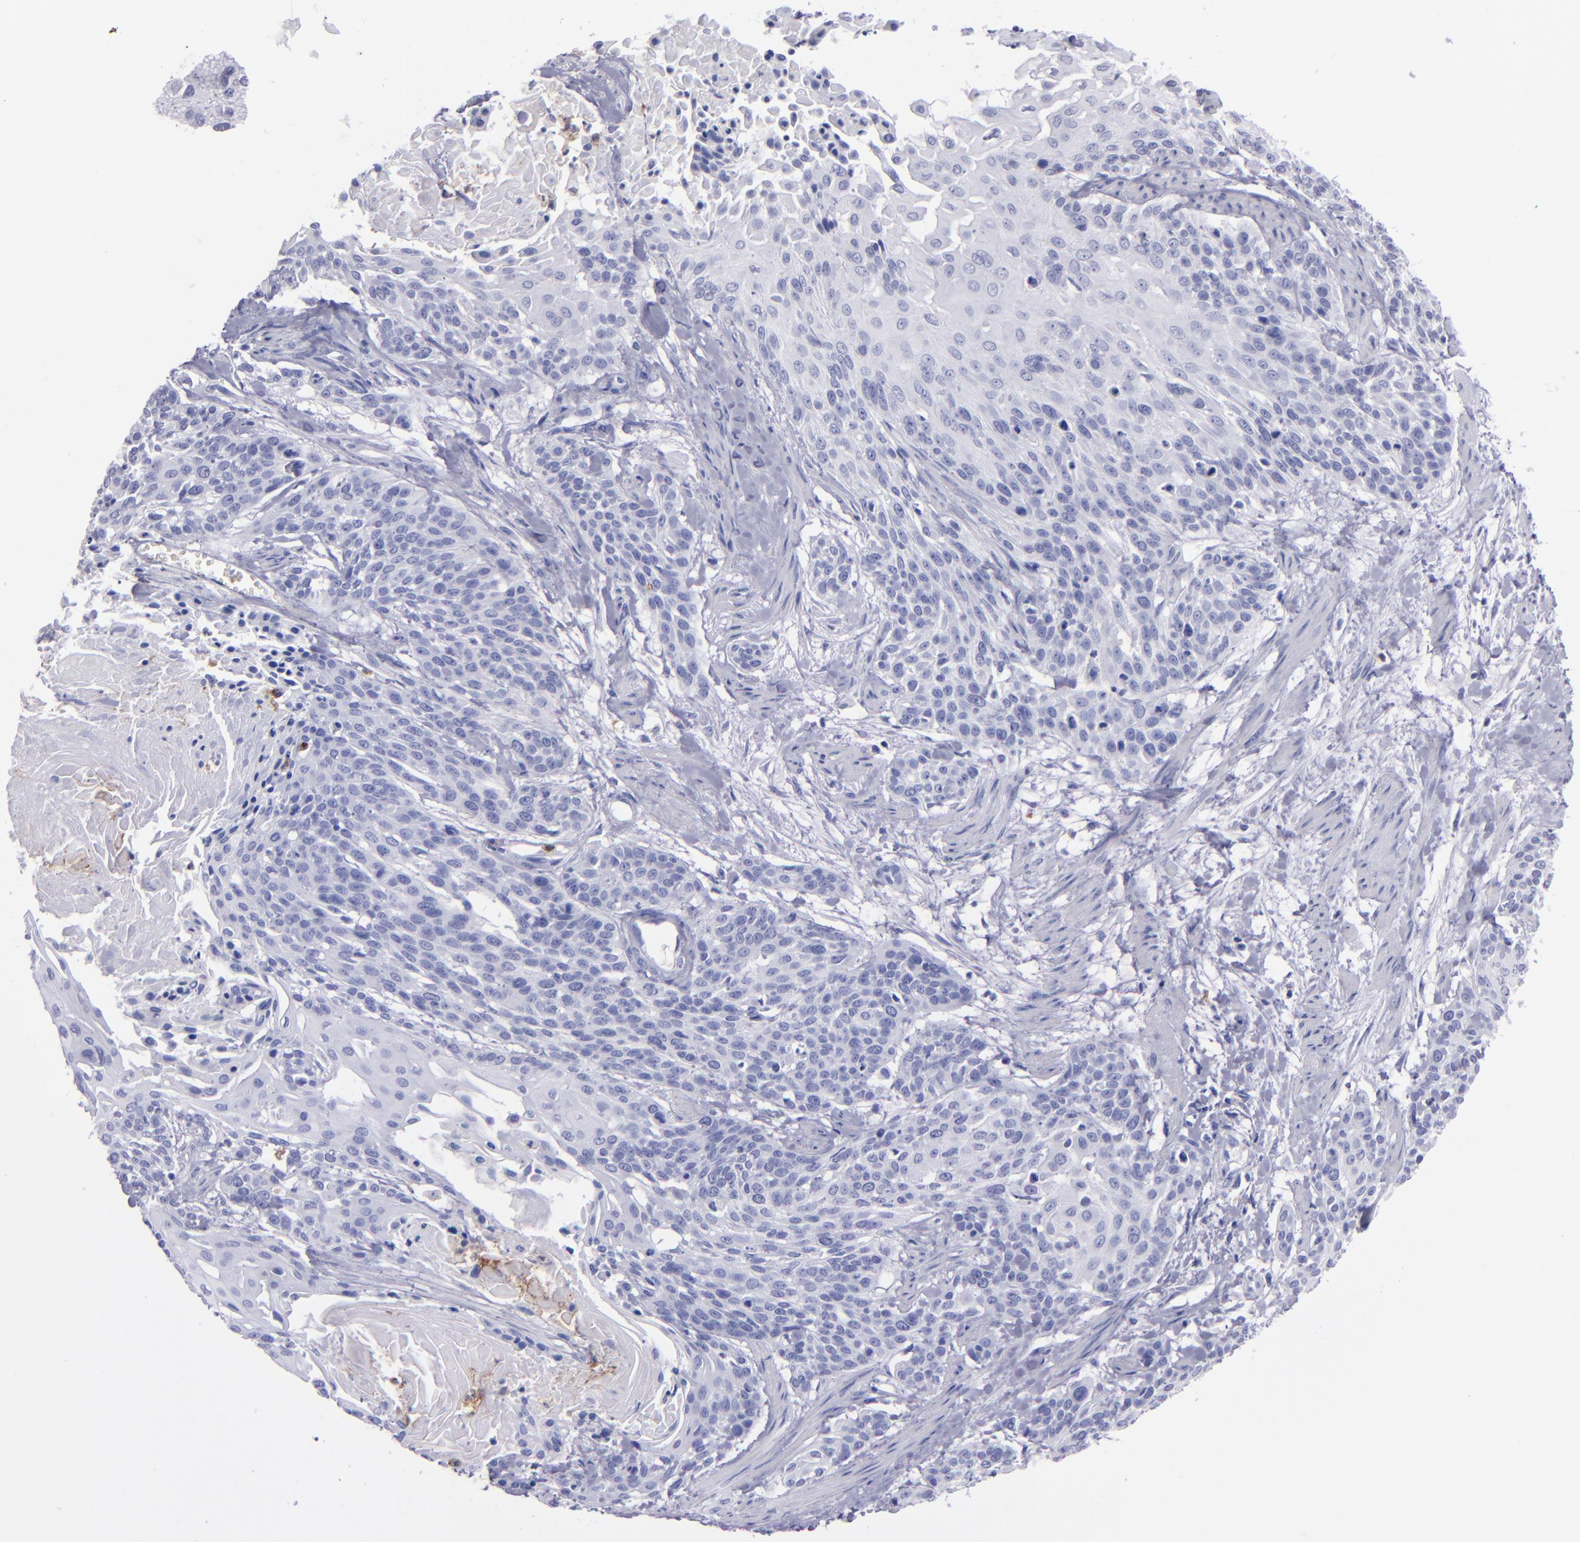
{"staining": {"intensity": "negative", "quantity": "none", "location": "none"}, "tissue": "cervical cancer", "cell_type": "Tumor cells", "image_type": "cancer", "snomed": [{"axis": "morphology", "description": "Squamous cell carcinoma, NOS"}, {"axis": "topography", "description": "Cervix"}], "caption": "Micrograph shows no significant protein expression in tumor cells of cervical squamous cell carcinoma.", "gene": "CR1", "patient": {"sex": "female", "age": 57}}